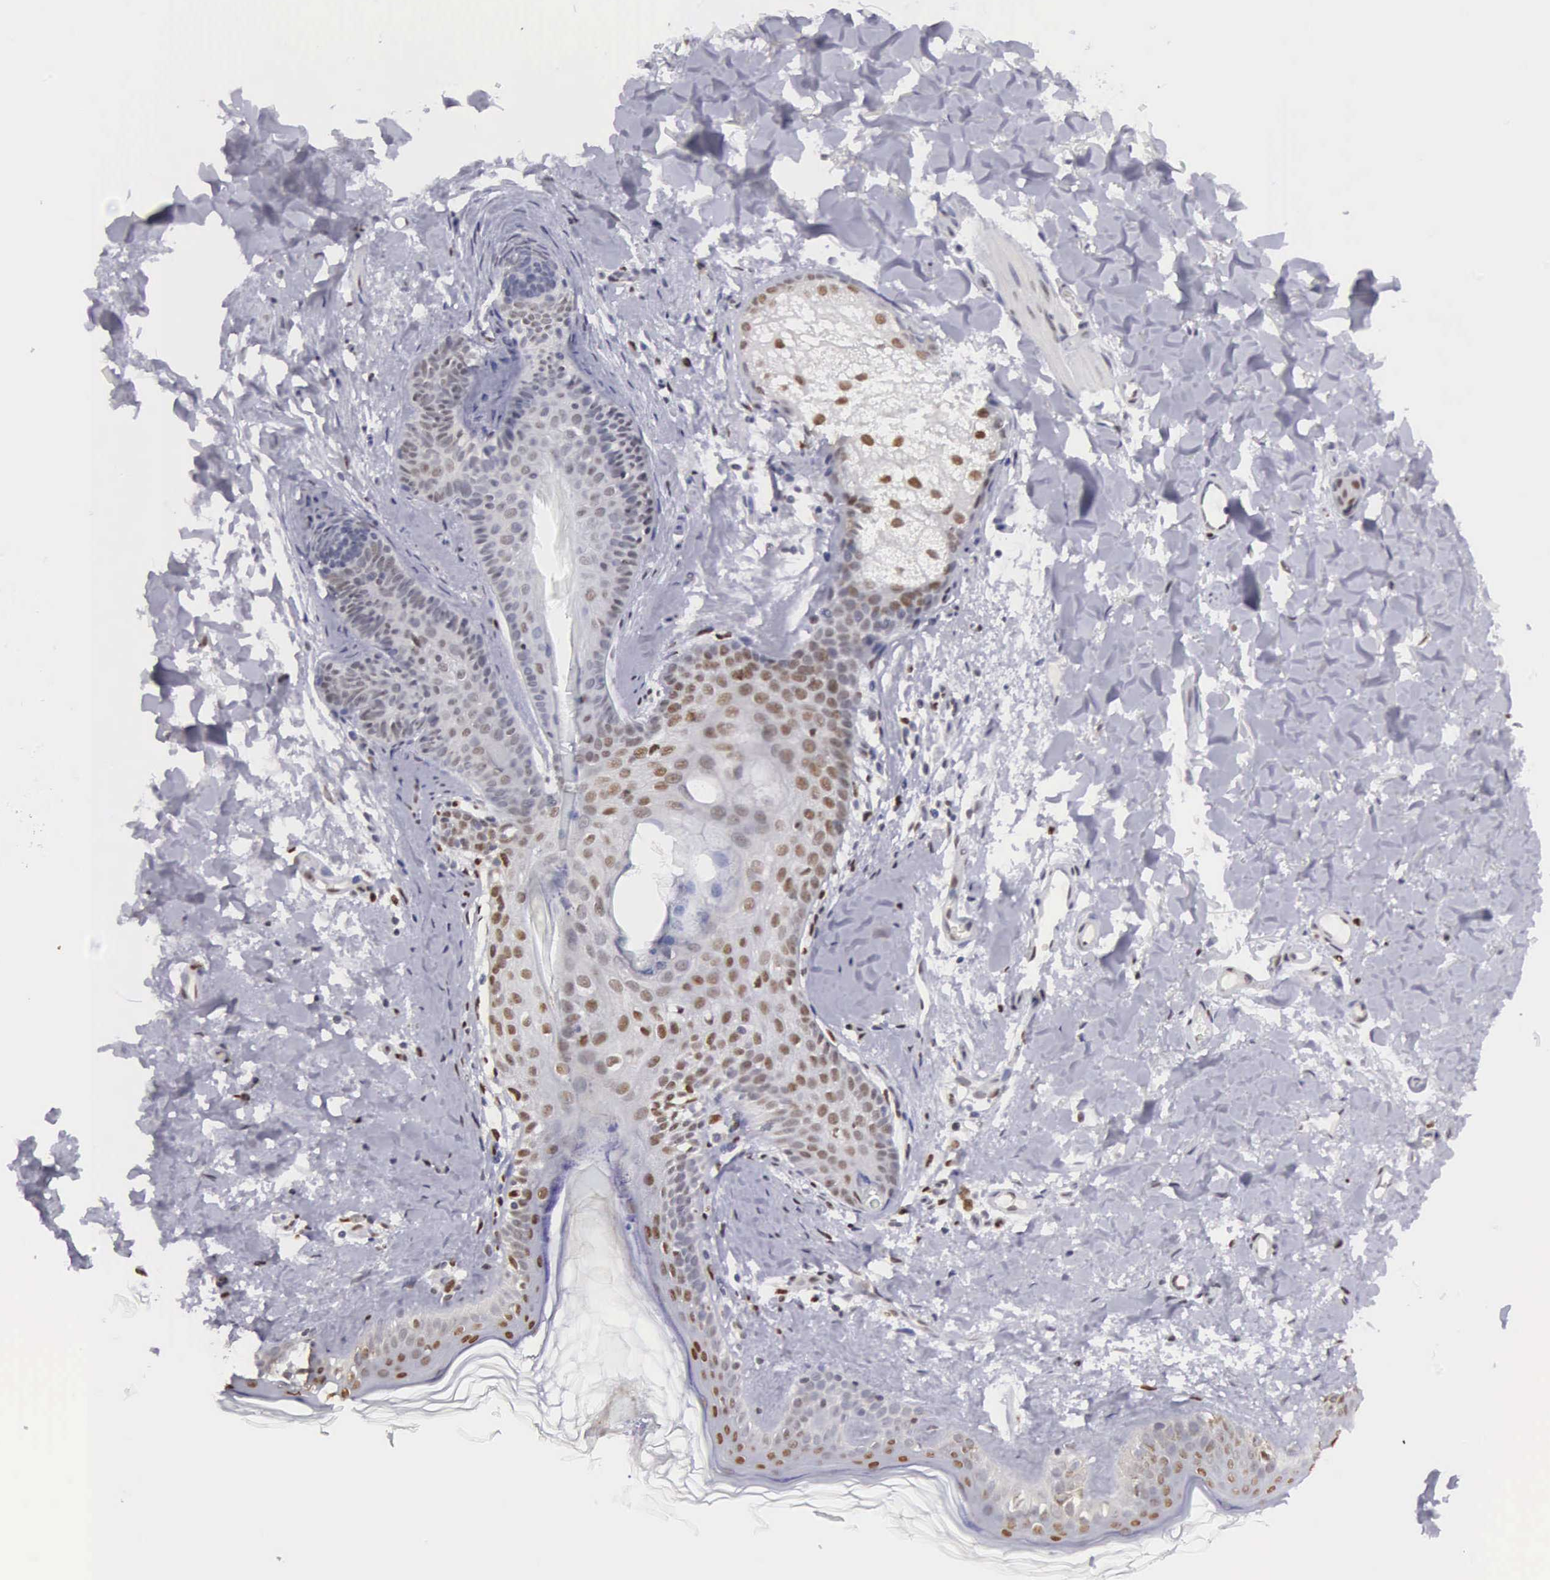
{"staining": {"intensity": "moderate", "quantity": "25%-75%", "location": "nuclear"}, "tissue": "skin", "cell_type": "Keratinocytes", "image_type": "normal", "snomed": [{"axis": "morphology", "description": "Normal tissue, NOS"}, {"axis": "topography", "description": "Skin"}], "caption": "Moderate nuclear expression for a protein is seen in about 25%-75% of keratinocytes of unremarkable skin using IHC.", "gene": "ETV6", "patient": {"sex": "female", "age": 56}}